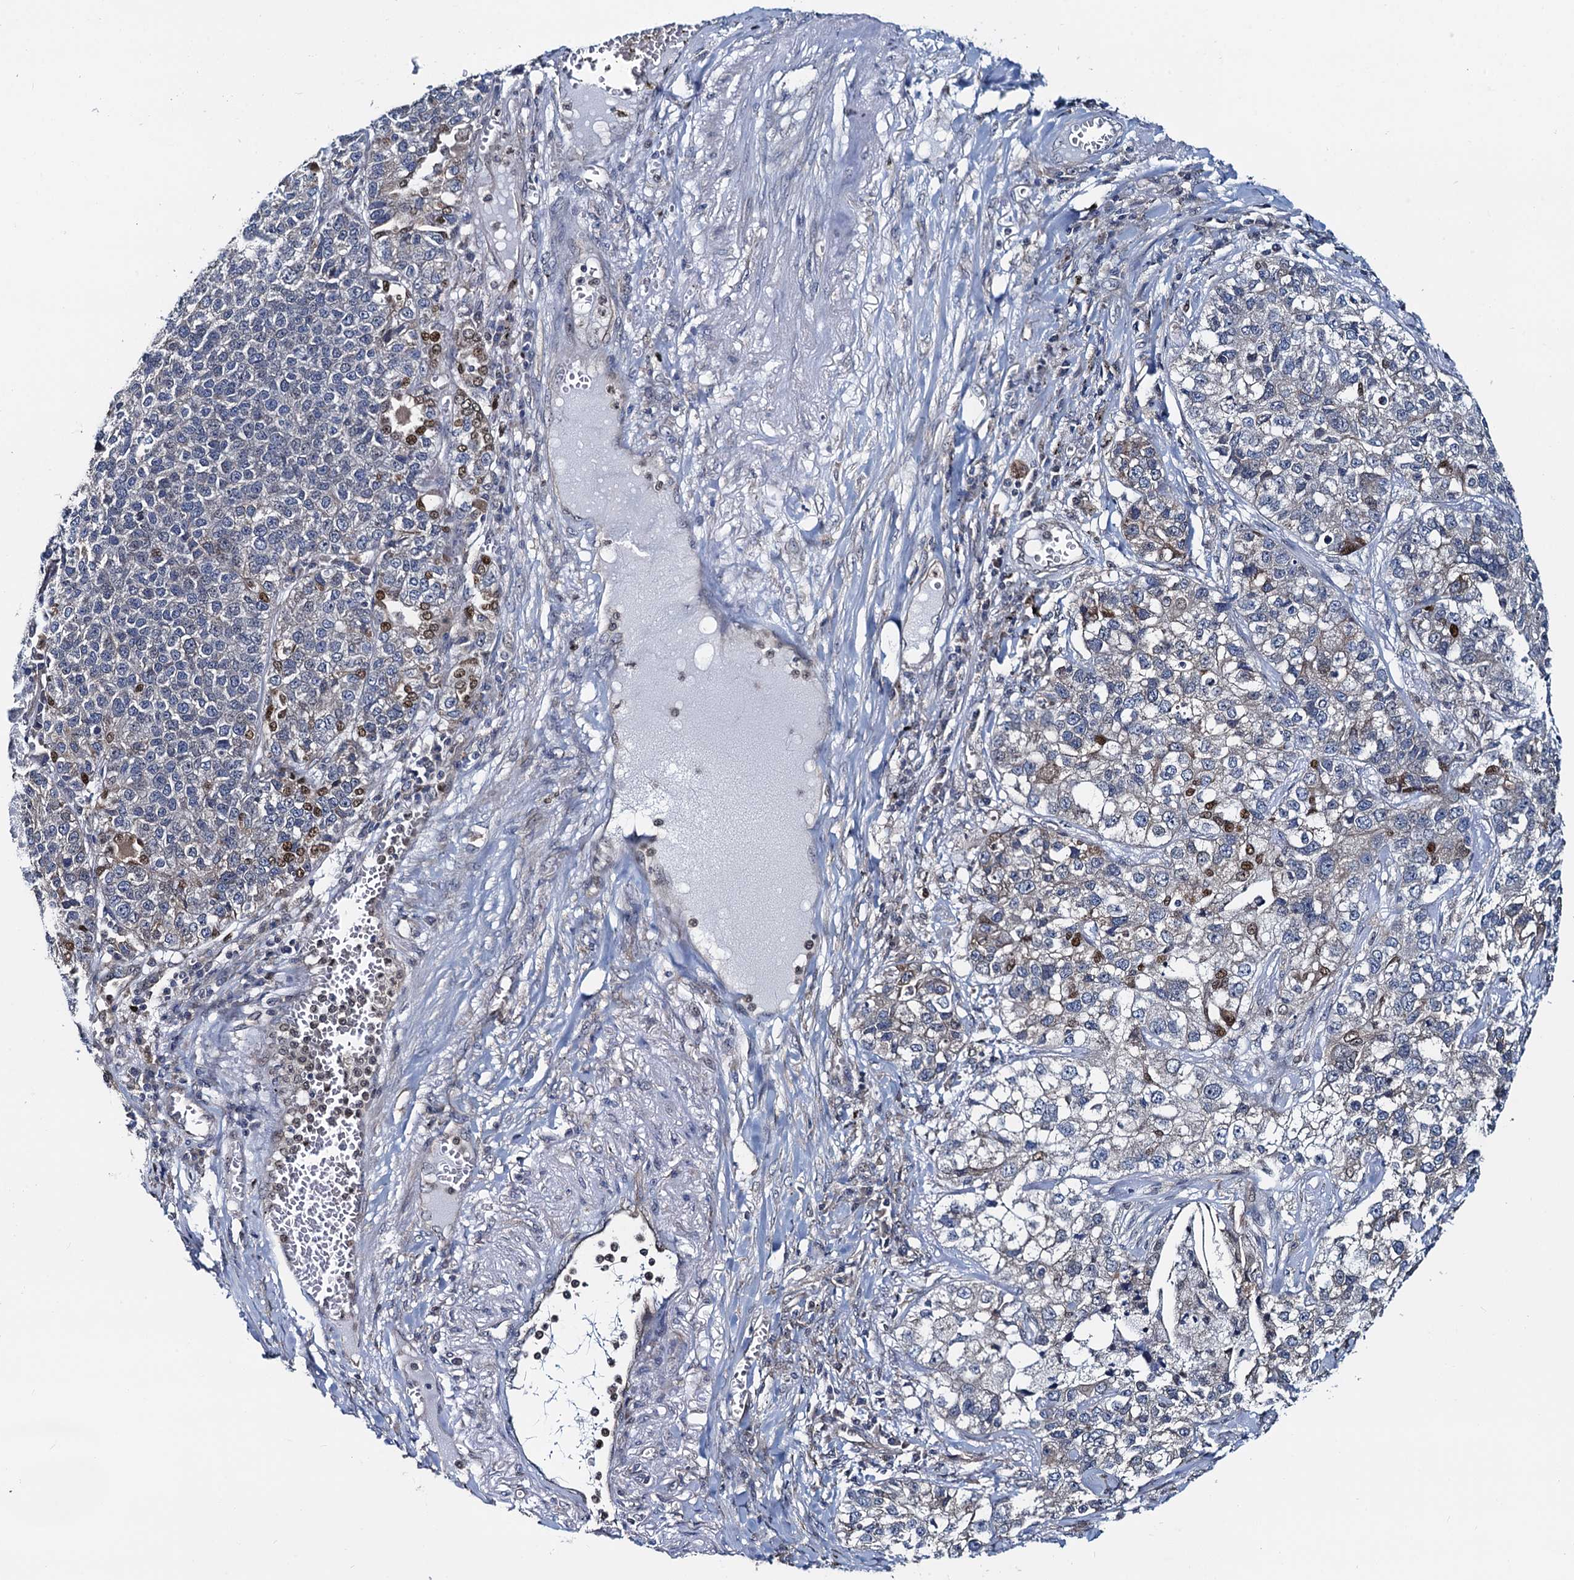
{"staining": {"intensity": "moderate", "quantity": "<25%", "location": "nuclear"}, "tissue": "lung cancer", "cell_type": "Tumor cells", "image_type": "cancer", "snomed": [{"axis": "morphology", "description": "Adenocarcinoma, NOS"}, {"axis": "topography", "description": "Lung"}], "caption": "Protein expression analysis of lung cancer demonstrates moderate nuclear staining in approximately <25% of tumor cells.", "gene": "RNF125", "patient": {"sex": "male", "age": 49}}